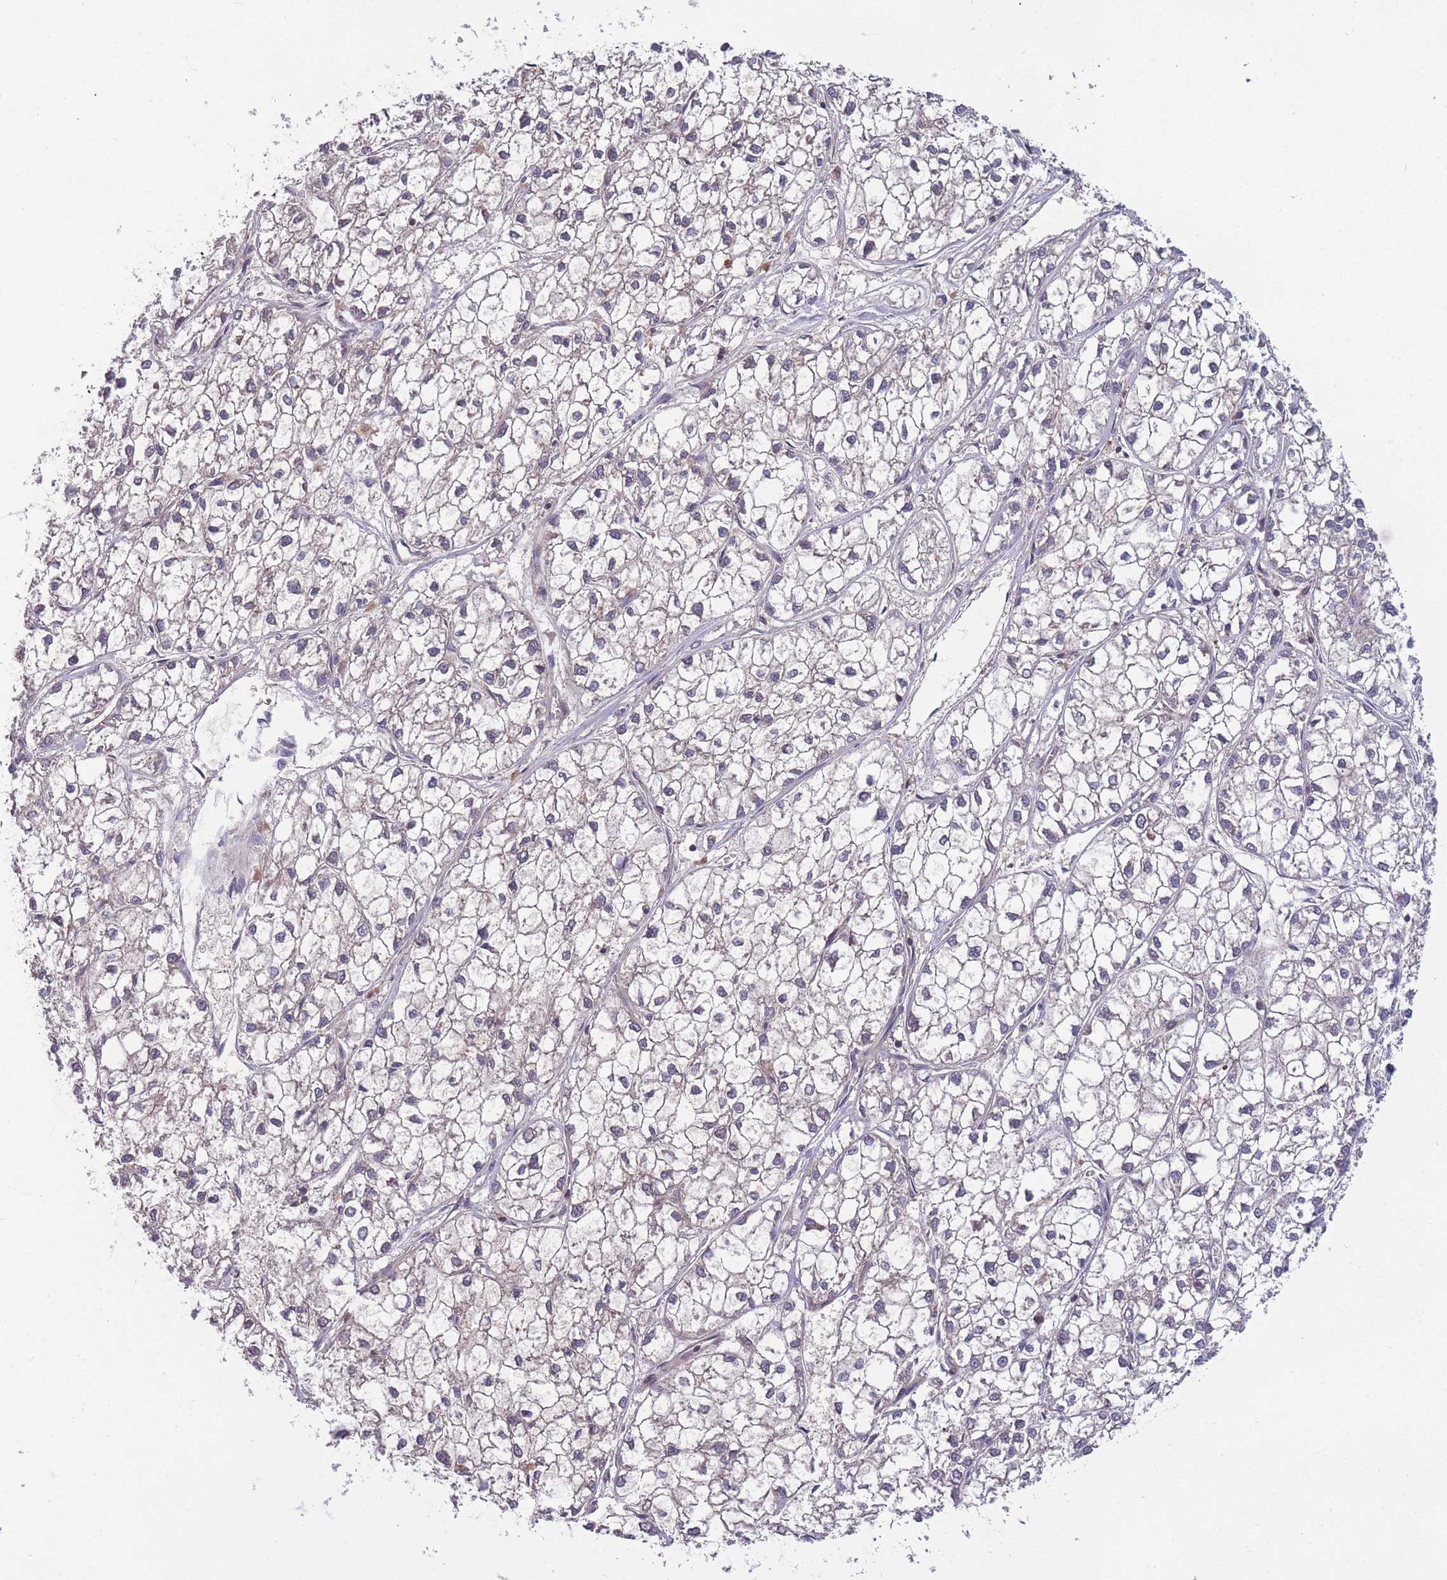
{"staining": {"intensity": "negative", "quantity": "none", "location": "none"}, "tissue": "liver cancer", "cell_type": "Tumor cells", "image_type": "cancer", "snomed": [{"axis": "morphology", "description": "Carcinoma, Hepatocellular, NOS"}, {"axis": "topography", "description": "Liver"}], "caption": "The immunohistochemistry (IHC) photomicrograph has no significant expression in tumor cells of hepatocellular carcinoma (liver) tissue.", "gene": "UBE2N", "patient": {"sex": "female", "age": 43}}